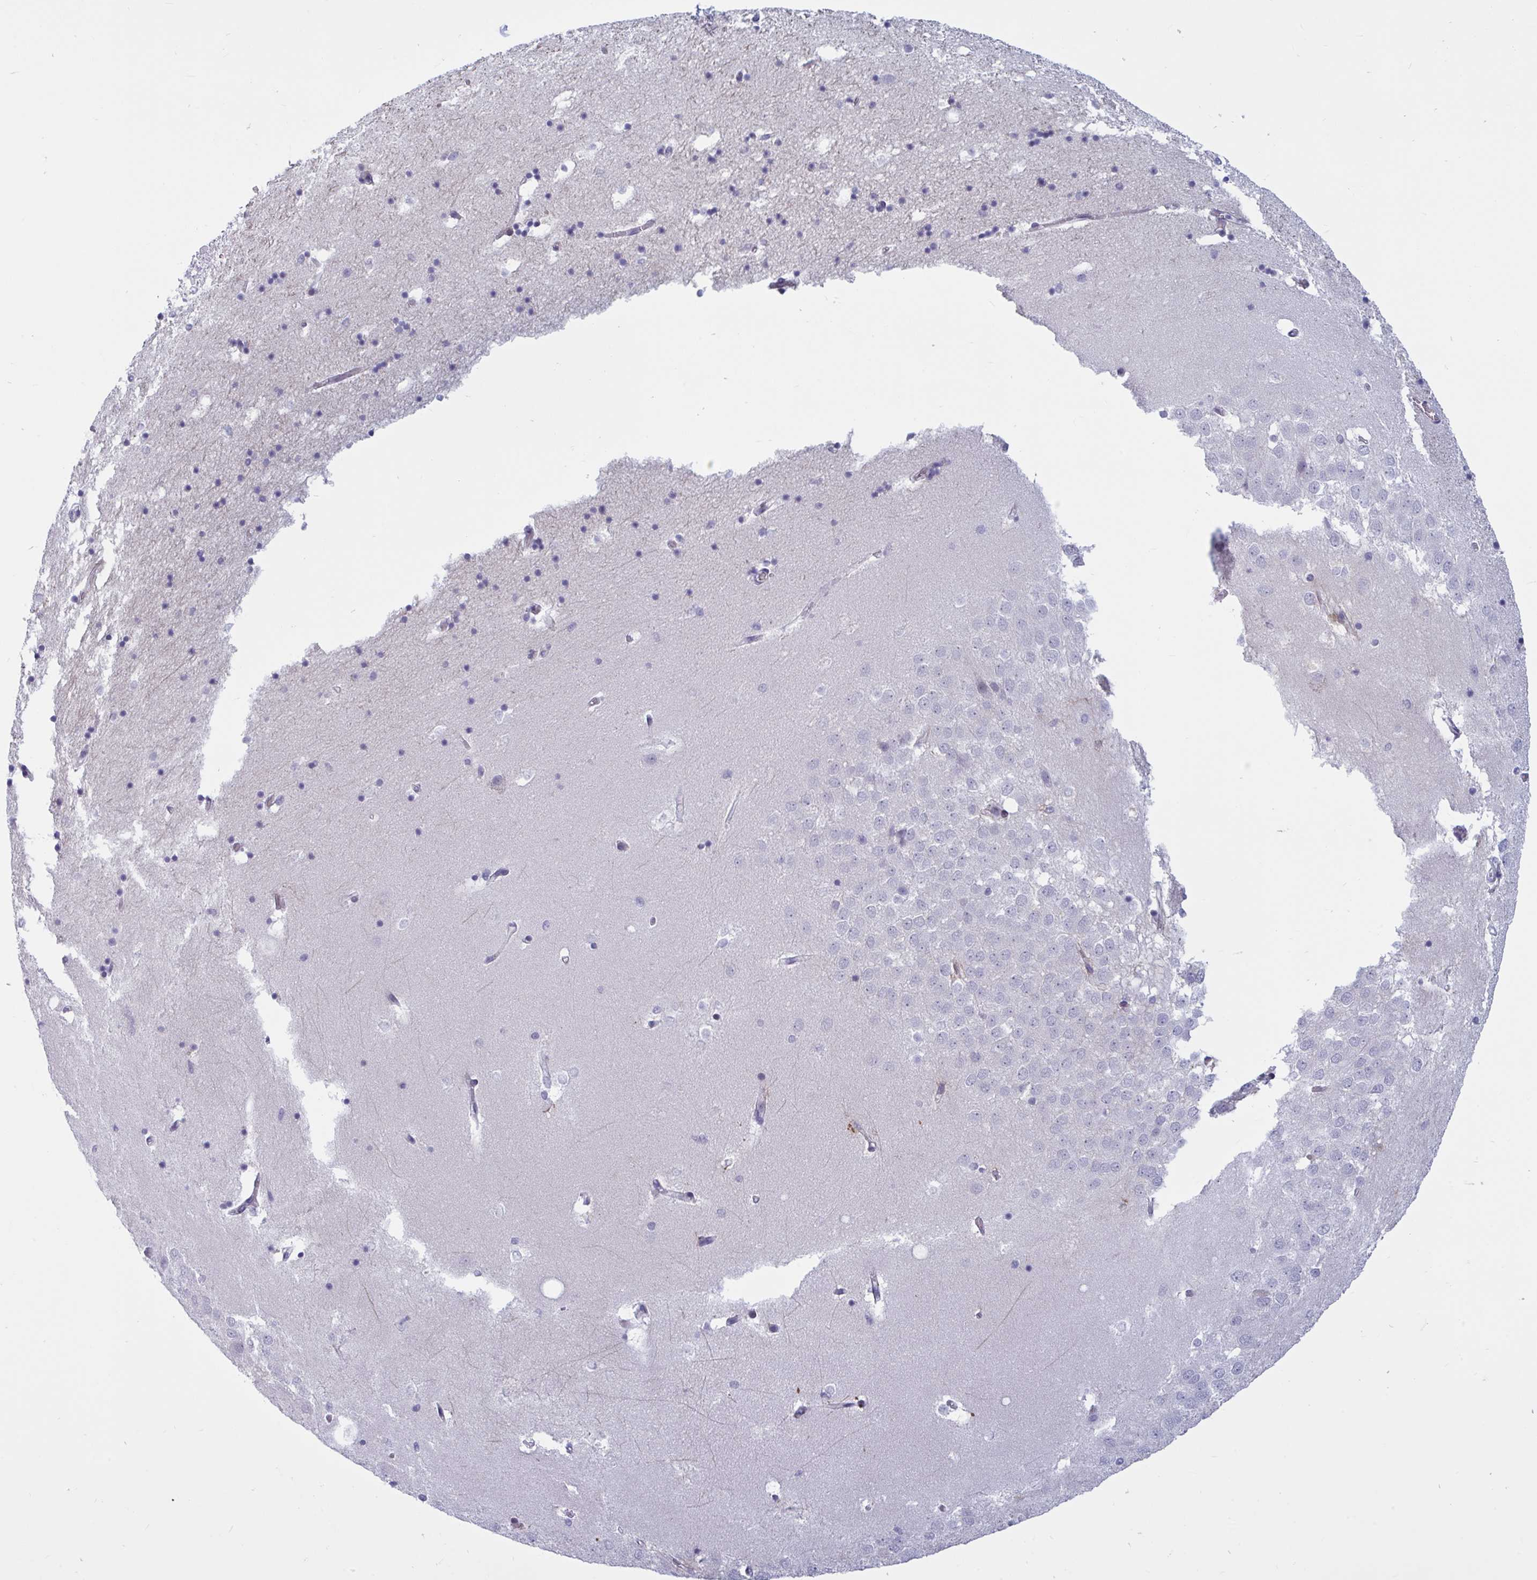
{"staining": {"intensity": "negative", "quantity": "none", "location": "none"}, "tissue": "hippocampus", "cell_type": "Glial cells", "image_type": "normal", "snomed": [{"axis": "morphology", "description": "Normal tissue, NOS"}, {"axis": "topography", "description": "Hippocampus"}], "caption": "DAB (3,3'-diaminobenzidine) immunohistochemical staining of normal hippocampus shows no significant expression in glial cells. Nuclei are stained in blue.", "gene": "TCEAL8", "patient": {"sex": "male", "age": 58}}